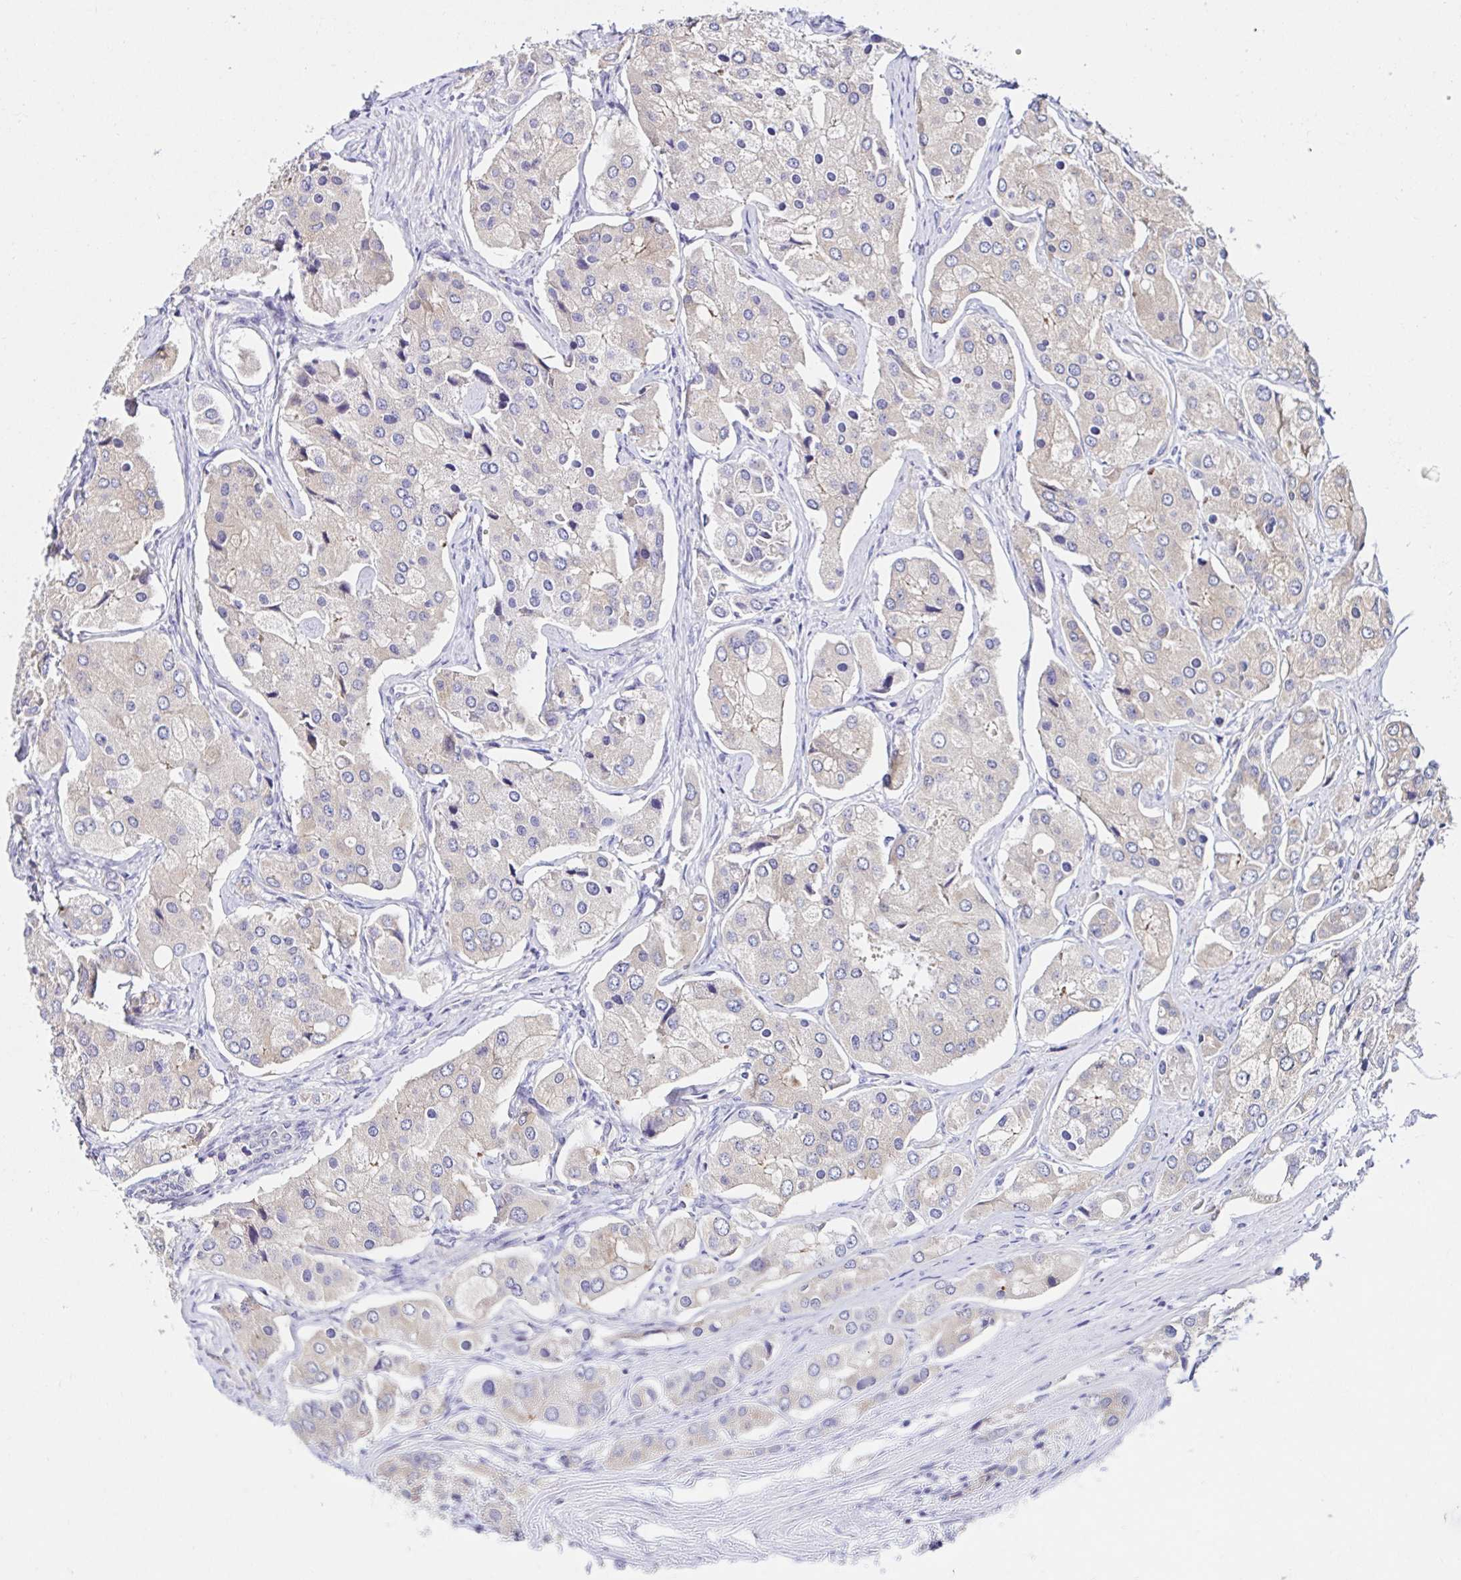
{"staining": {"intensity": "weak", "quantity": "<25%", "location": "cytoplasmic/membranous"}, "tissue": "prostate cancer", "cell_type": "Tumor cells", "image_type": "cancer", "snomed": [{"axis": "morphology", "description": "Adenocarcinoma, Low grade"}, {"axis": "topography", "description": "Prostate"}], "caption": "IHC micrograph of neoplastic tissue: prostate cancer stained with DAB shows no significant protein staining in tumor cells.", "gene": "VSIG2", "patient": {"sex": "male", "age": 69}}